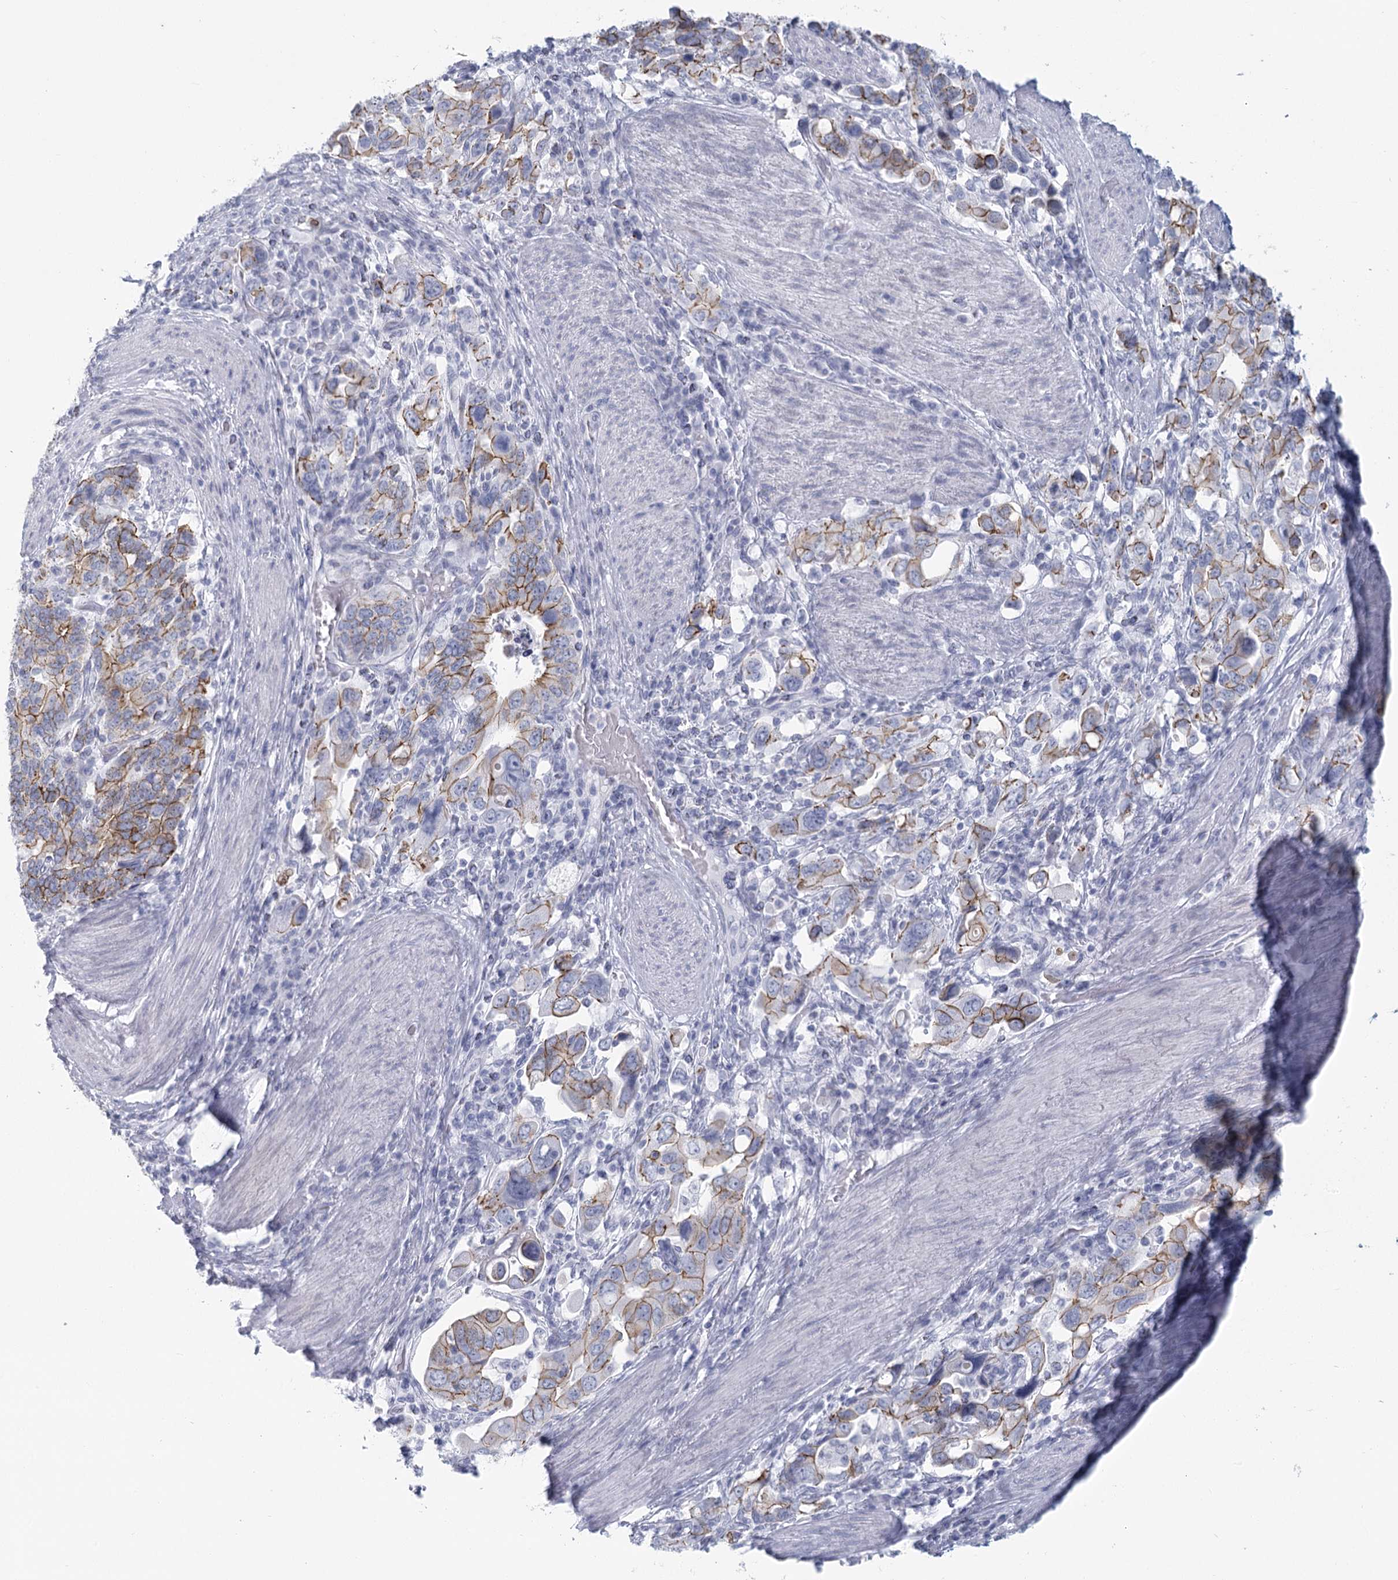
{"staining": {"intensity": "moderate", "quantity": "25%-75%", "location": "cytoplasmic/membranous"}, "tissue": "stomach cancer", "cell_type": "Tumor cells", "image_type": "cancer", "snomed": [{"axis": "morphology", "description": "Adenocarcinoma, NOS"}, {"axis": "topography", "description": "Stomach, upper"}], "caption": "DAB immunohistochemical staining of human stomach cancer (adenocarcinoma) exhibits moderate cytoplasmic/membranous protein staining in about 25%-75% of tumor cells.", "gene": "WNT8B", "patient": {"sex": "male", "age": 62}}